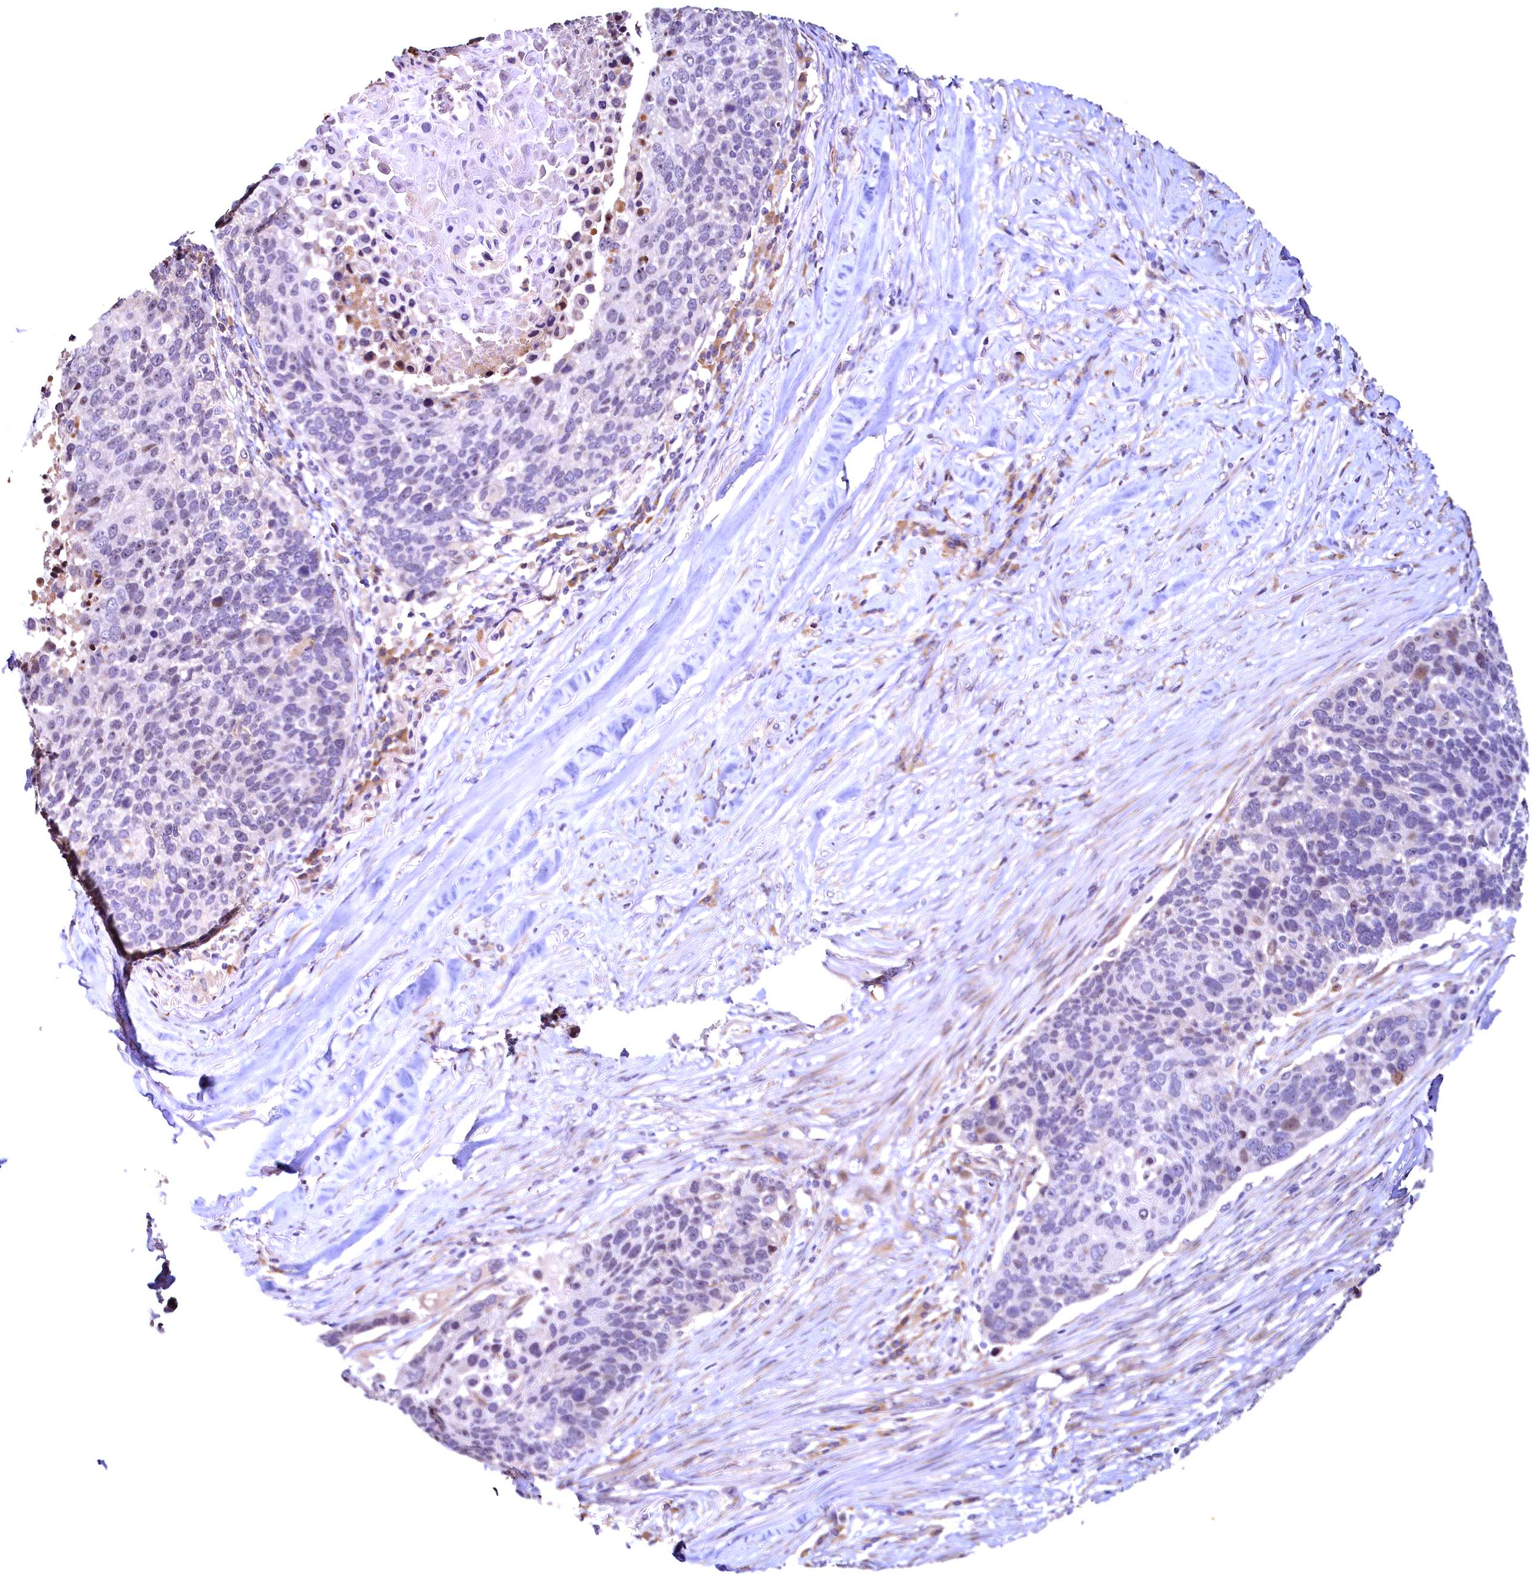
{"staining": {"intensity": "weak", "quantity": "<25%", "location": "nuclear"}, "tissue": "lung cancer", "cell_type": "Tumor cells", "image_type": "cancer", "snomed": [{"axis": "morphology", "description": "Normal tissue, NOS"}, {"axis": "morphology", "description": "Squamous cell carcinoma, NOS"}, {"axis": "topography", "description": "Lymph node"}, {"axis": "topography", "description": "Lung"}], "caption": "High power microscopy photomicrograph of an immunohistochemistry histopathology image of lung squamous cell carcinoma, revealing no significant staining in tumor cells.", "gene": "LATS2", "patient": {"sex": "male", "age": 66}}